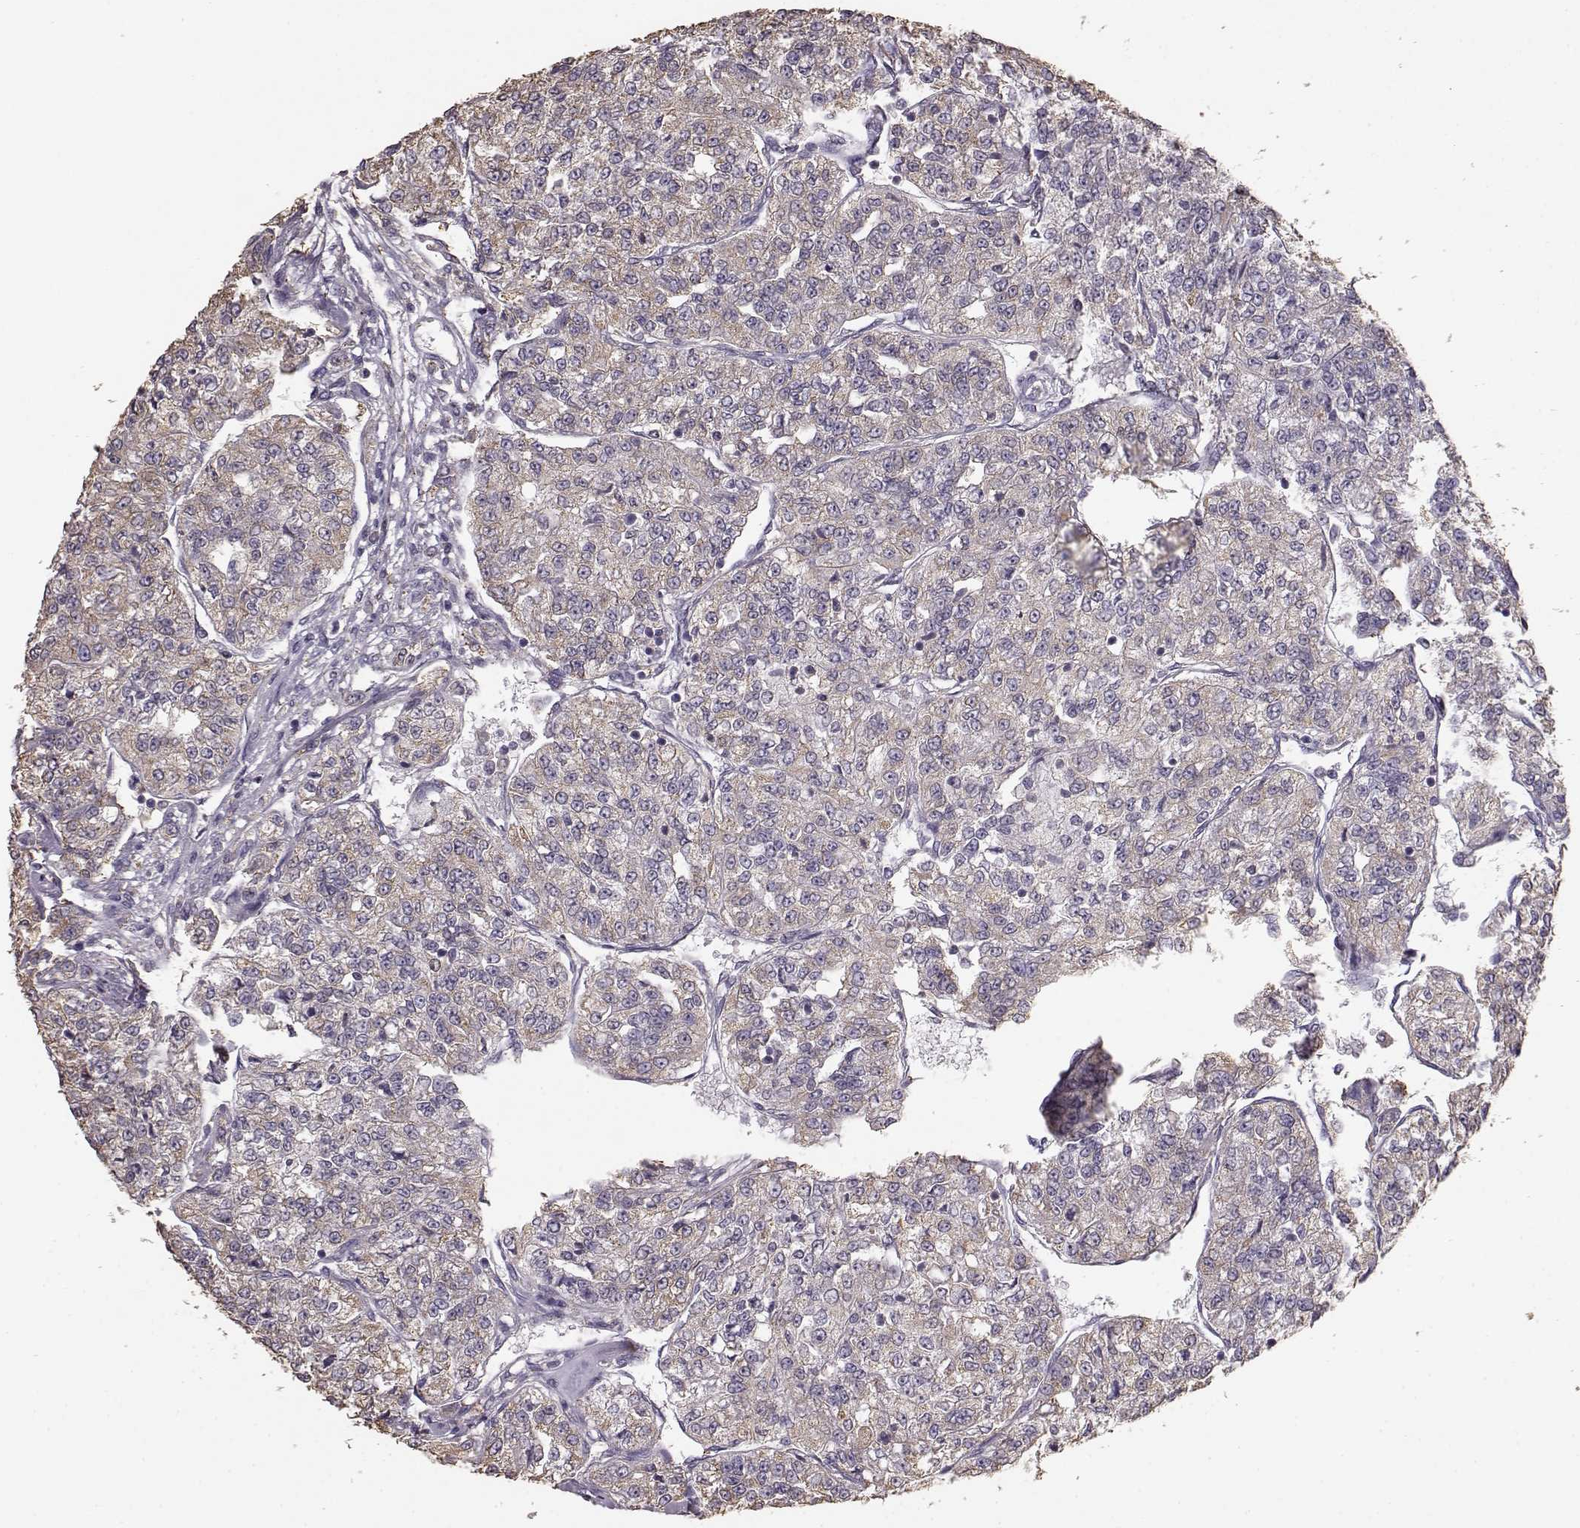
{"staining": {"intensity": "weak", "quantity": ">75%", "location": "cytoplasmic/membranous"}, "tissue": "renal cancer", "cell_type": "Tumor cells", "image_type": "cancer", "snomed": [{"axis": "morphology", "description": "Adenocarcinoma, NOS"}, {"axis": "topography", "description": "Kidney"}], "caption": "An image of renal cancer stained for a protein demonstrates weak cytoplasmic/membranous brown staining in tumor cells. (DAB (3,3'-diaminobenzidine) = brown stain, brightfield microscopy at high magnification).", "gene": "GABRG3", "patient": {"sex": "female", "age": 63}}